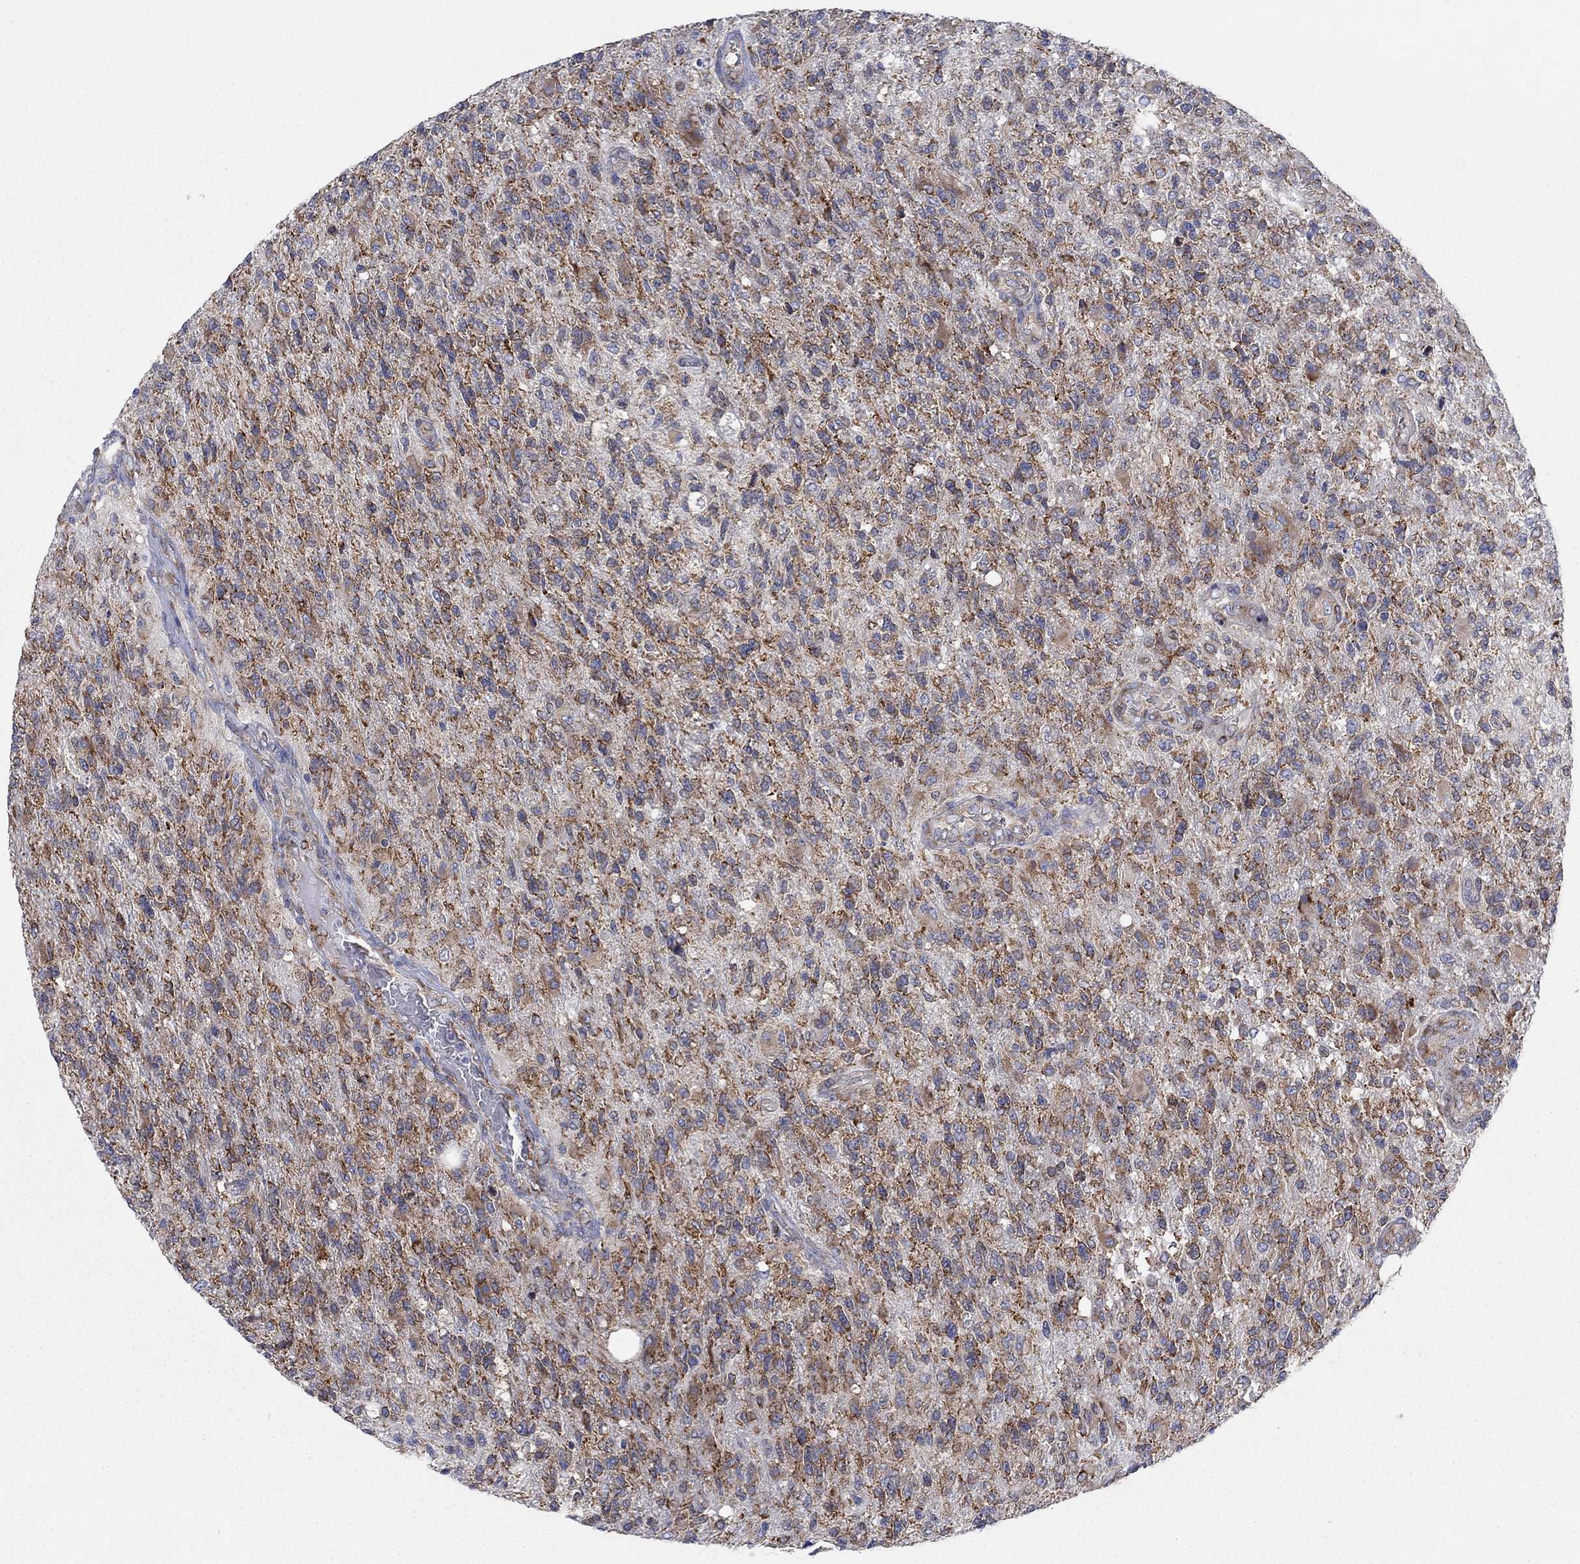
{"staining": {"intensity": "strong", "quantity": "25%-75%", "location": "cytoplasmic/membranous"}, "tissue": "glioma", "cell_type": "Tumor cells", "image_type": "cancer", "snomed": [{"axis": "morphology", "description": "Glioma, malignant, High grade"}, {"axis": "topography", "description": "Brain"}], "caption": "Protein analysis of high-grade glioma (malignant) tissue demonstrates strong cytoplasmic/membranous expression in about 25%-75% of tumor cells.", "gene": "TMEM59", "patient": {"sex": "male", "age": 56}}